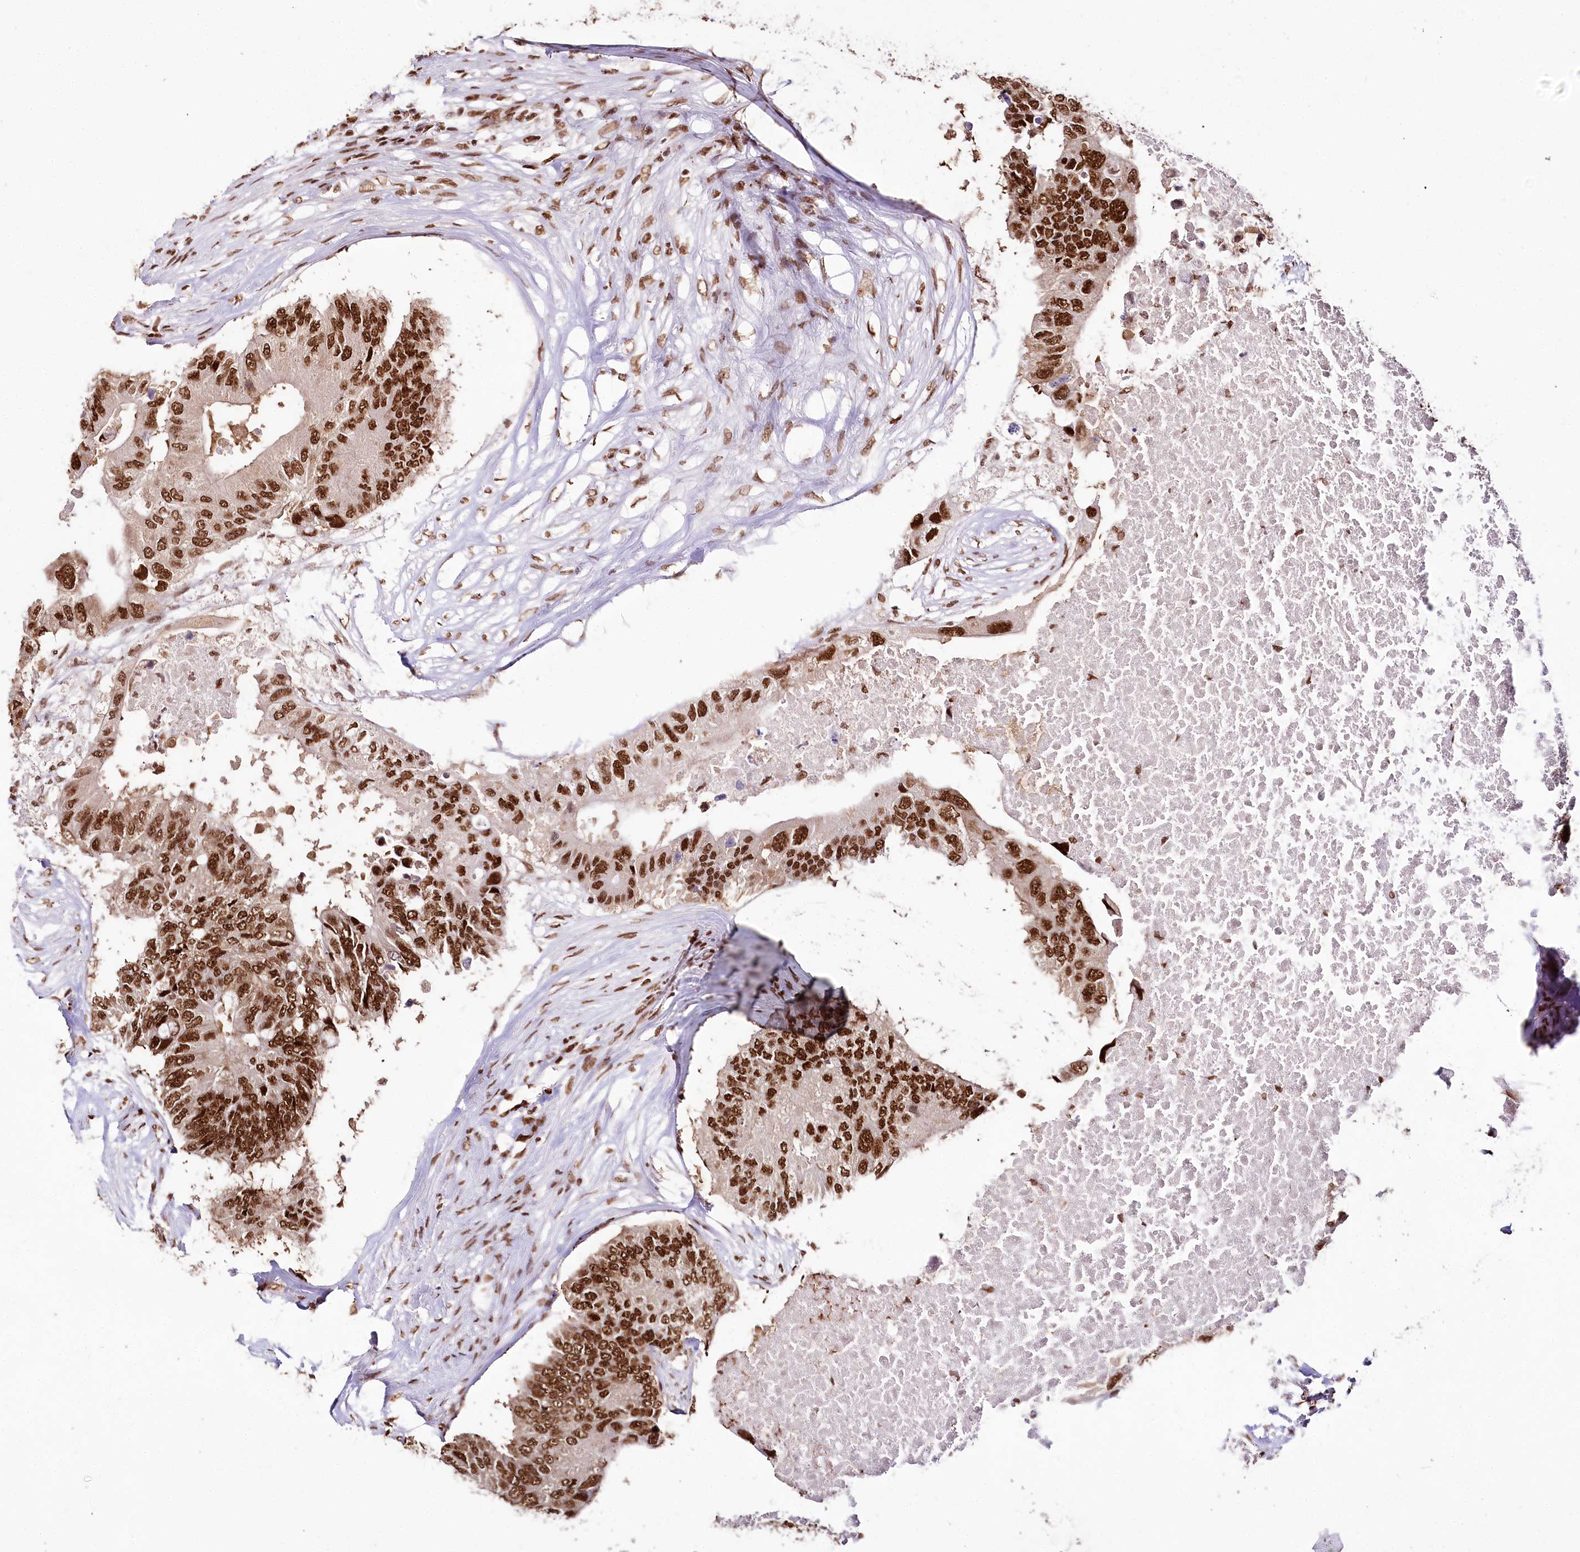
{"staining": {"intensity": "strong", "quantity": ">75%", "location": "nuclear"}, "tissue": "colorectal cancer", "cell_type": "Tumor cells", "image_type": "cancer", "snomed": [{"axis": "morphology", "description": "Adenocarcinoma, NOS"}, {"axis": "topography", "description": "Colon"}], "caption": "Adenocarcinoma (colorectal) tissue demonstrates strong nuclear positivity in approximately >75% of tumor cells Nuclei are stained in blue.", "gene": "SMARCE1", "patient": {"sex": "male", "age": 71}}